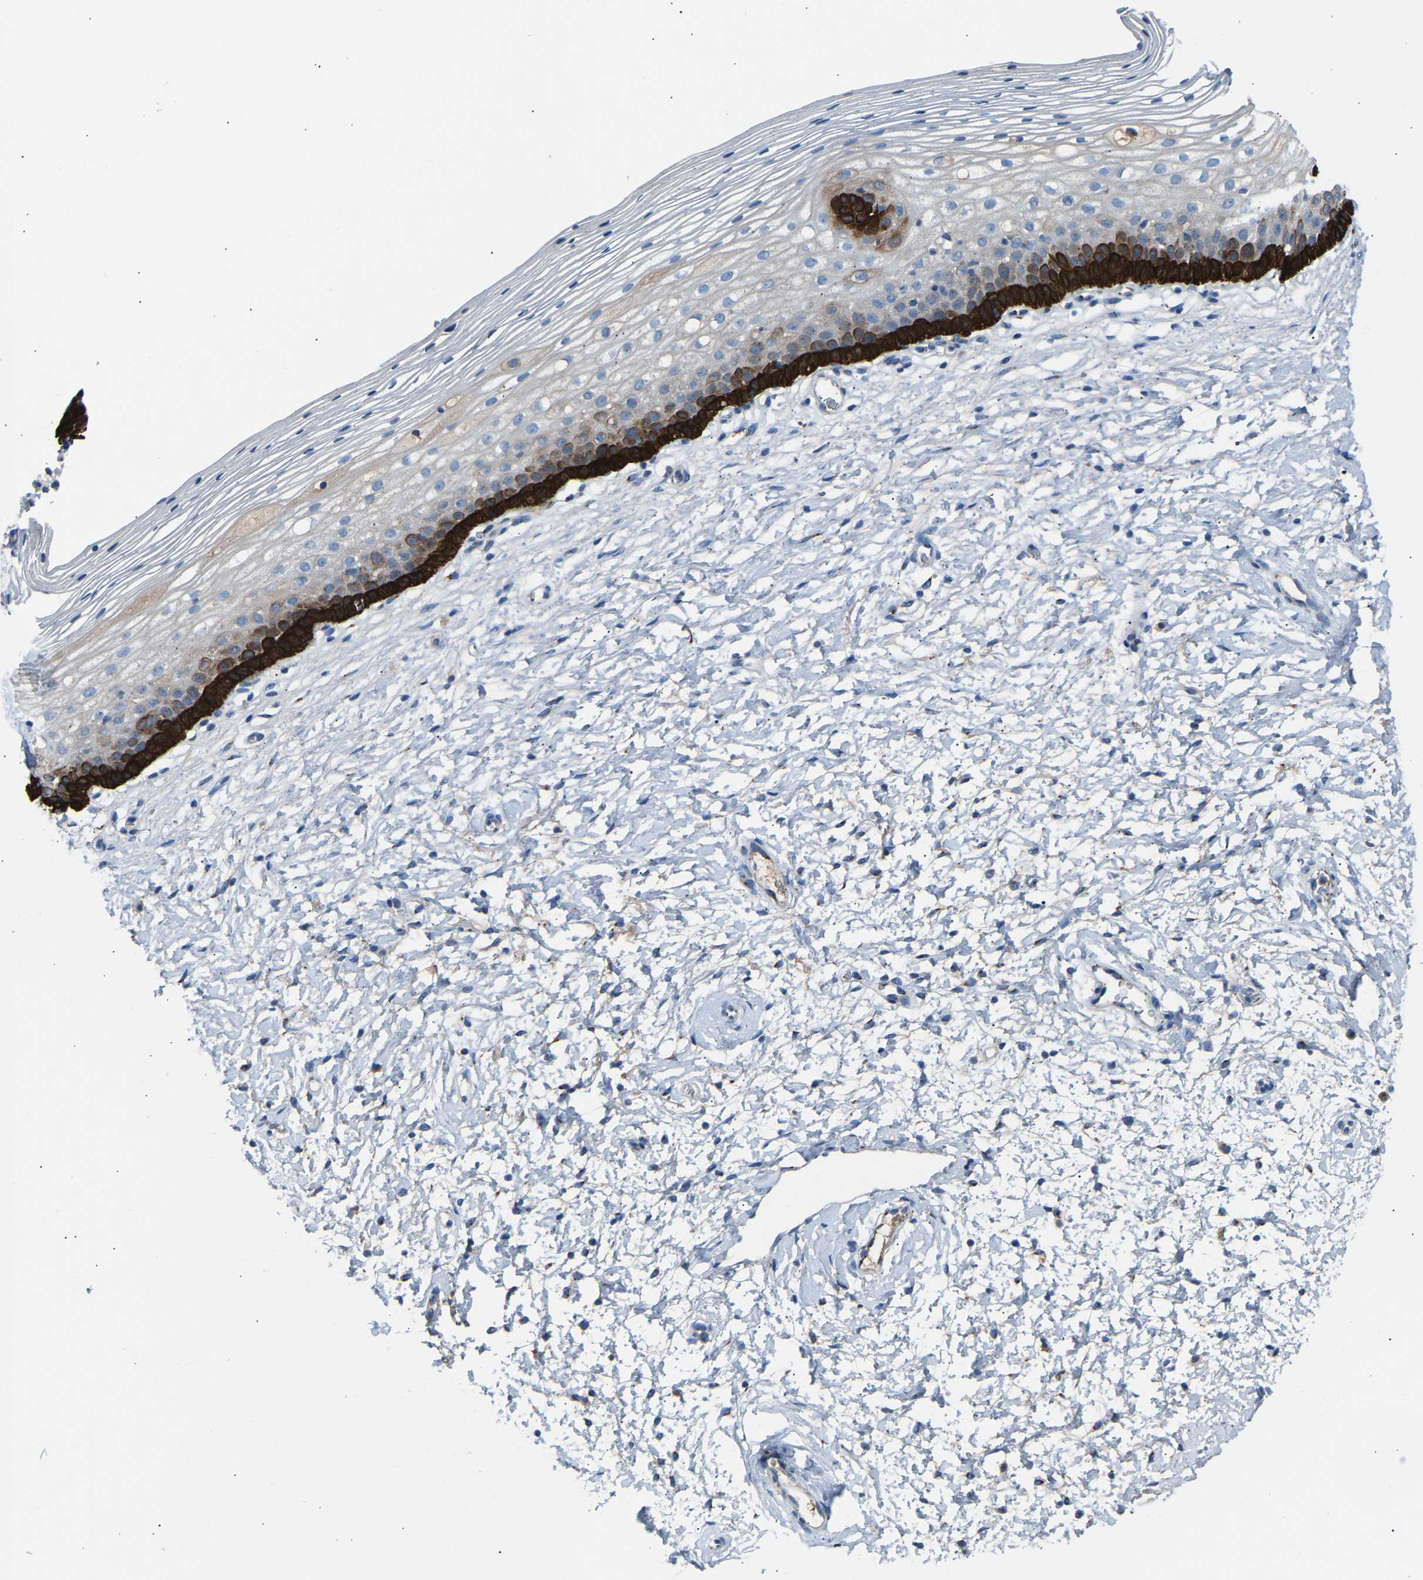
{"staining": {"intensity": "negative", "quantity": "none", "location": "none"}, "tissue": "cervix", "cell_type": "Glandular cells", "image_type": "normal", "snomed": [{"axis": "morphology", "description": "Normal tissue, NOS"}, {"axis": "topography", "description": "Cervix"}], "caption": "This is a histopathology image of immunohistochemistry staining of normal cervix, which shows no expression in glandular cells. The staining was performed using DAB (3,3'-diaminobenzidine) to visualize the protein expression in brown, while the nuclei were stained in blue with hematoxylin (Magnification: 20x).", "gene": "CYREN", "patient": {"sex": "female", "age": 72}}